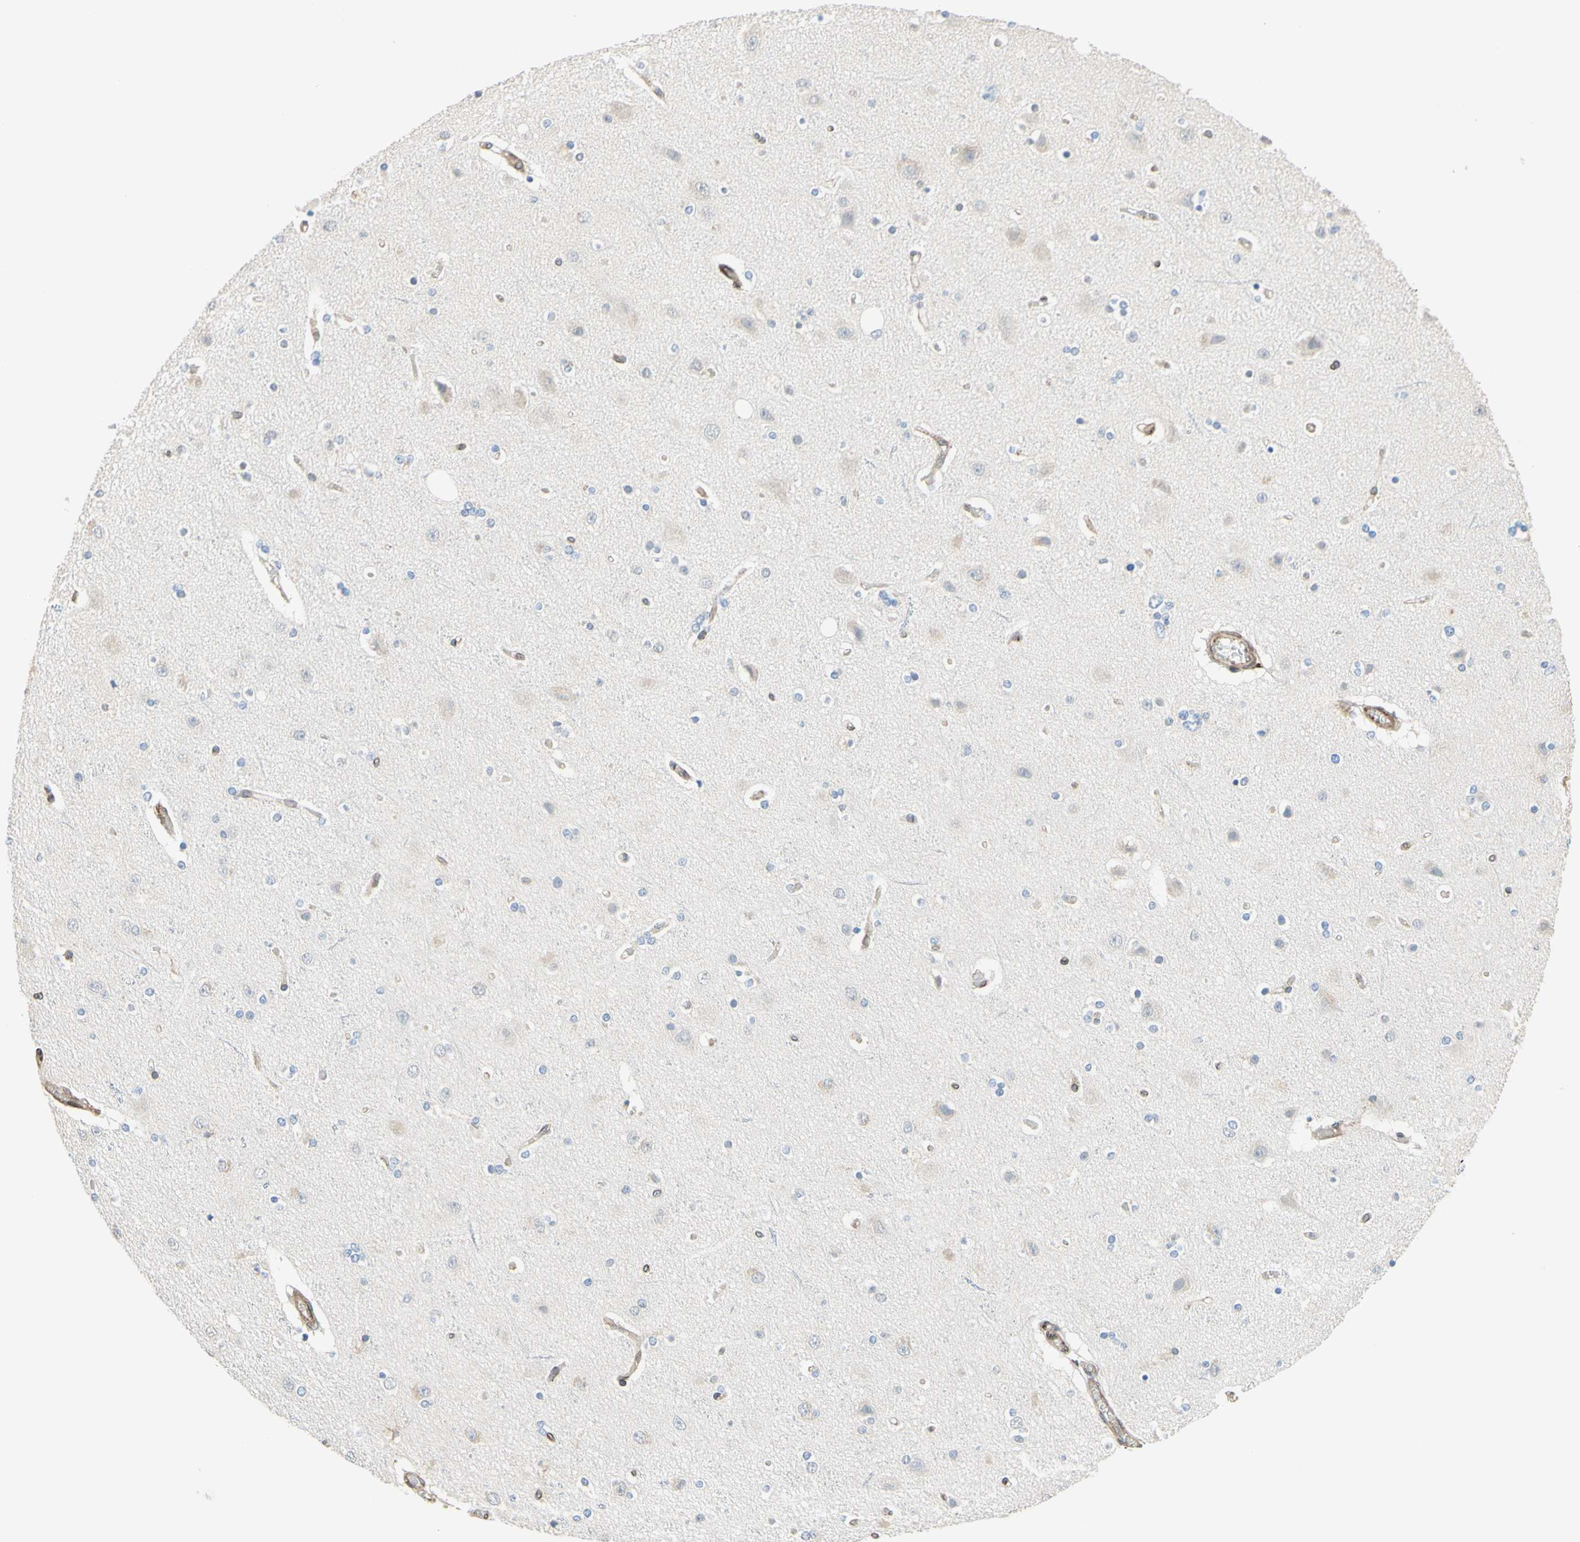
{"staining": {"intensity": "moderate", "quantity": "25%-75%", "location": "cytoplasmic/membranous"}, "tissue": "cerebral cortex", "cell_type": "Endothelial cells", "image_type": "normal", "snomed": [{"axis": "morphology", "description": "Normal tissue, NOS"}, {"axis": "topography", "description": "Cerebral cortex"}], "caption": "The image shows a brown stain indicating the presence of a protein in the cytoplasmic/membranous of endothelial cells in cerebral cortex.", "gene": "TRAF2", "patient": {"sex": "female", "age": 54}}